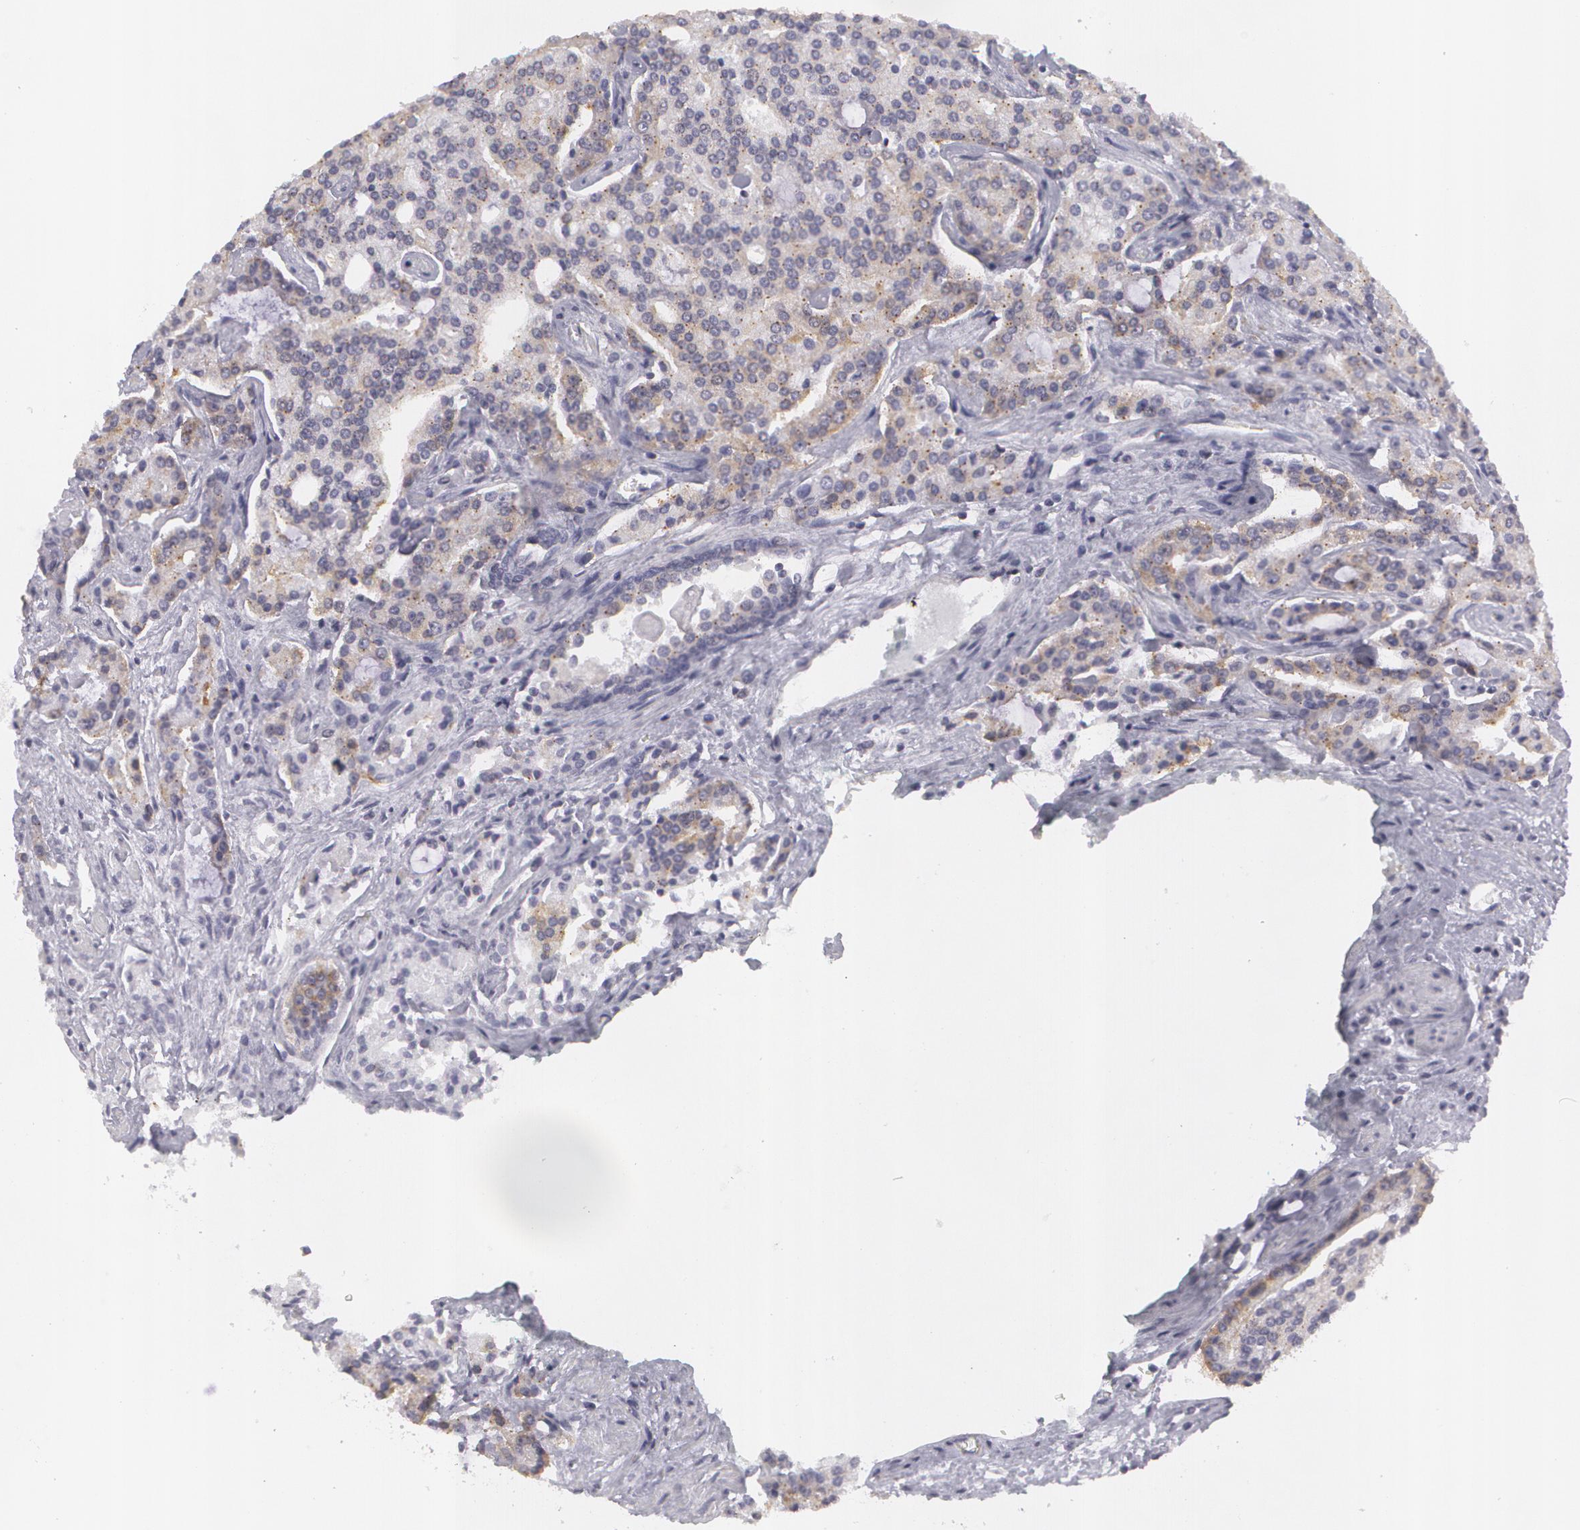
{"staining": {"intensity": "weak", "quantity": "<25%", "location": "cytoplasmic/membranous"}, "tissue": "prostate cancer", "cell_type": "Tumor cells", "image_type": "cancer", "snomed": [{"axis": "morphology", "description": "Adenocarcinoma, Medium grade"}, {"axis": "topography", "description": "Prostate"}], "caption": "There is no significant staining in tumor cells of prostate adenocarcinoma (medium-grade).", "gene": "MBNL3", "patient": {"sex": "male", "age": 72}}